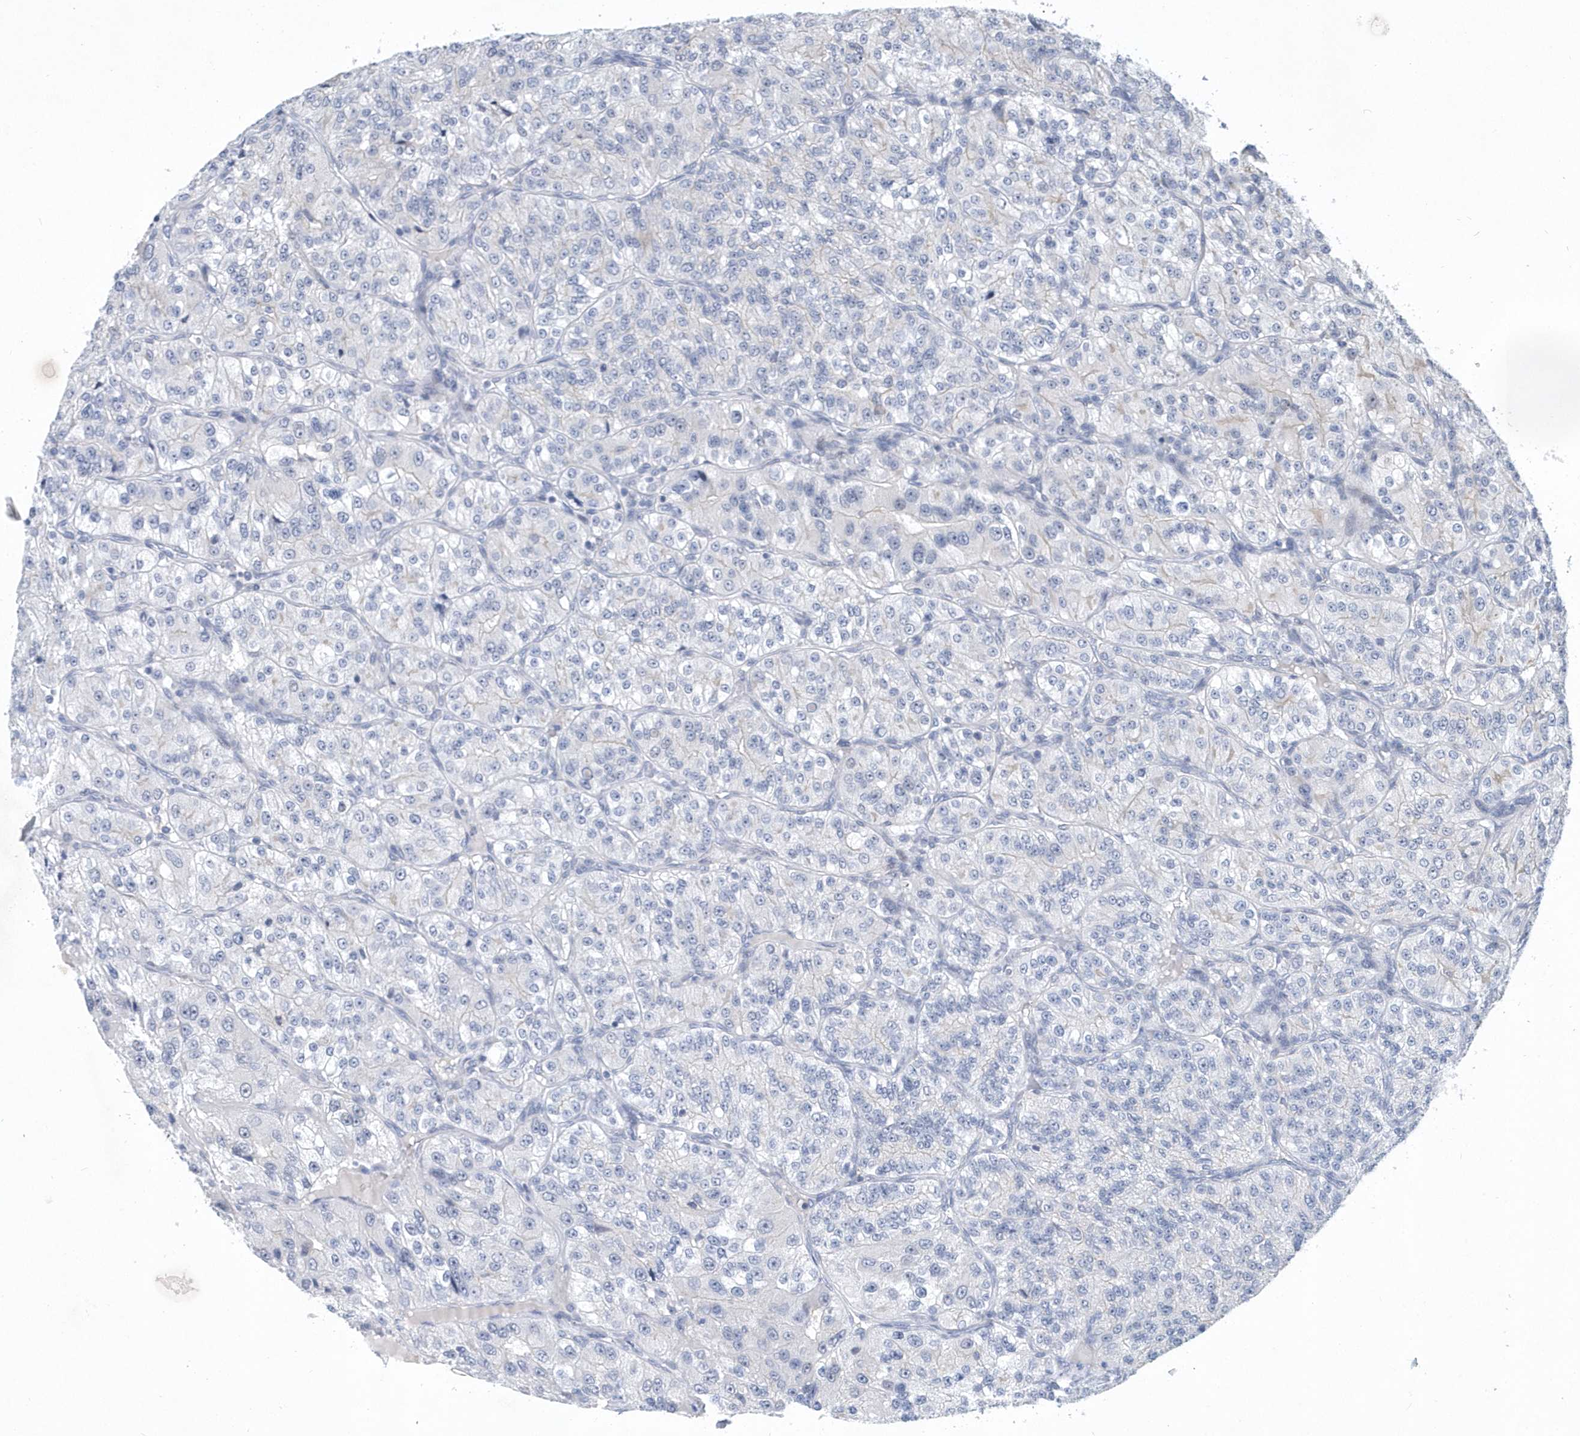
{"staining": {"intensity": "negative", "quantity": "none", "location": "none"}, "tissue": "renal cancer", "cell_type": "Tumor cells", "image_type": "cancer", "snomed": [{"axis": "morphology", "description": "Adenocarcinoma, NOS"}, {"axis": "topography", "description": "Kidney"}], "caption": "Micrograph shows no protein expression in tumor cells of renal adenocarcinoma tissue.", "gene": "SRGAP3", "patient": {"sex": "female", "age": 63}}